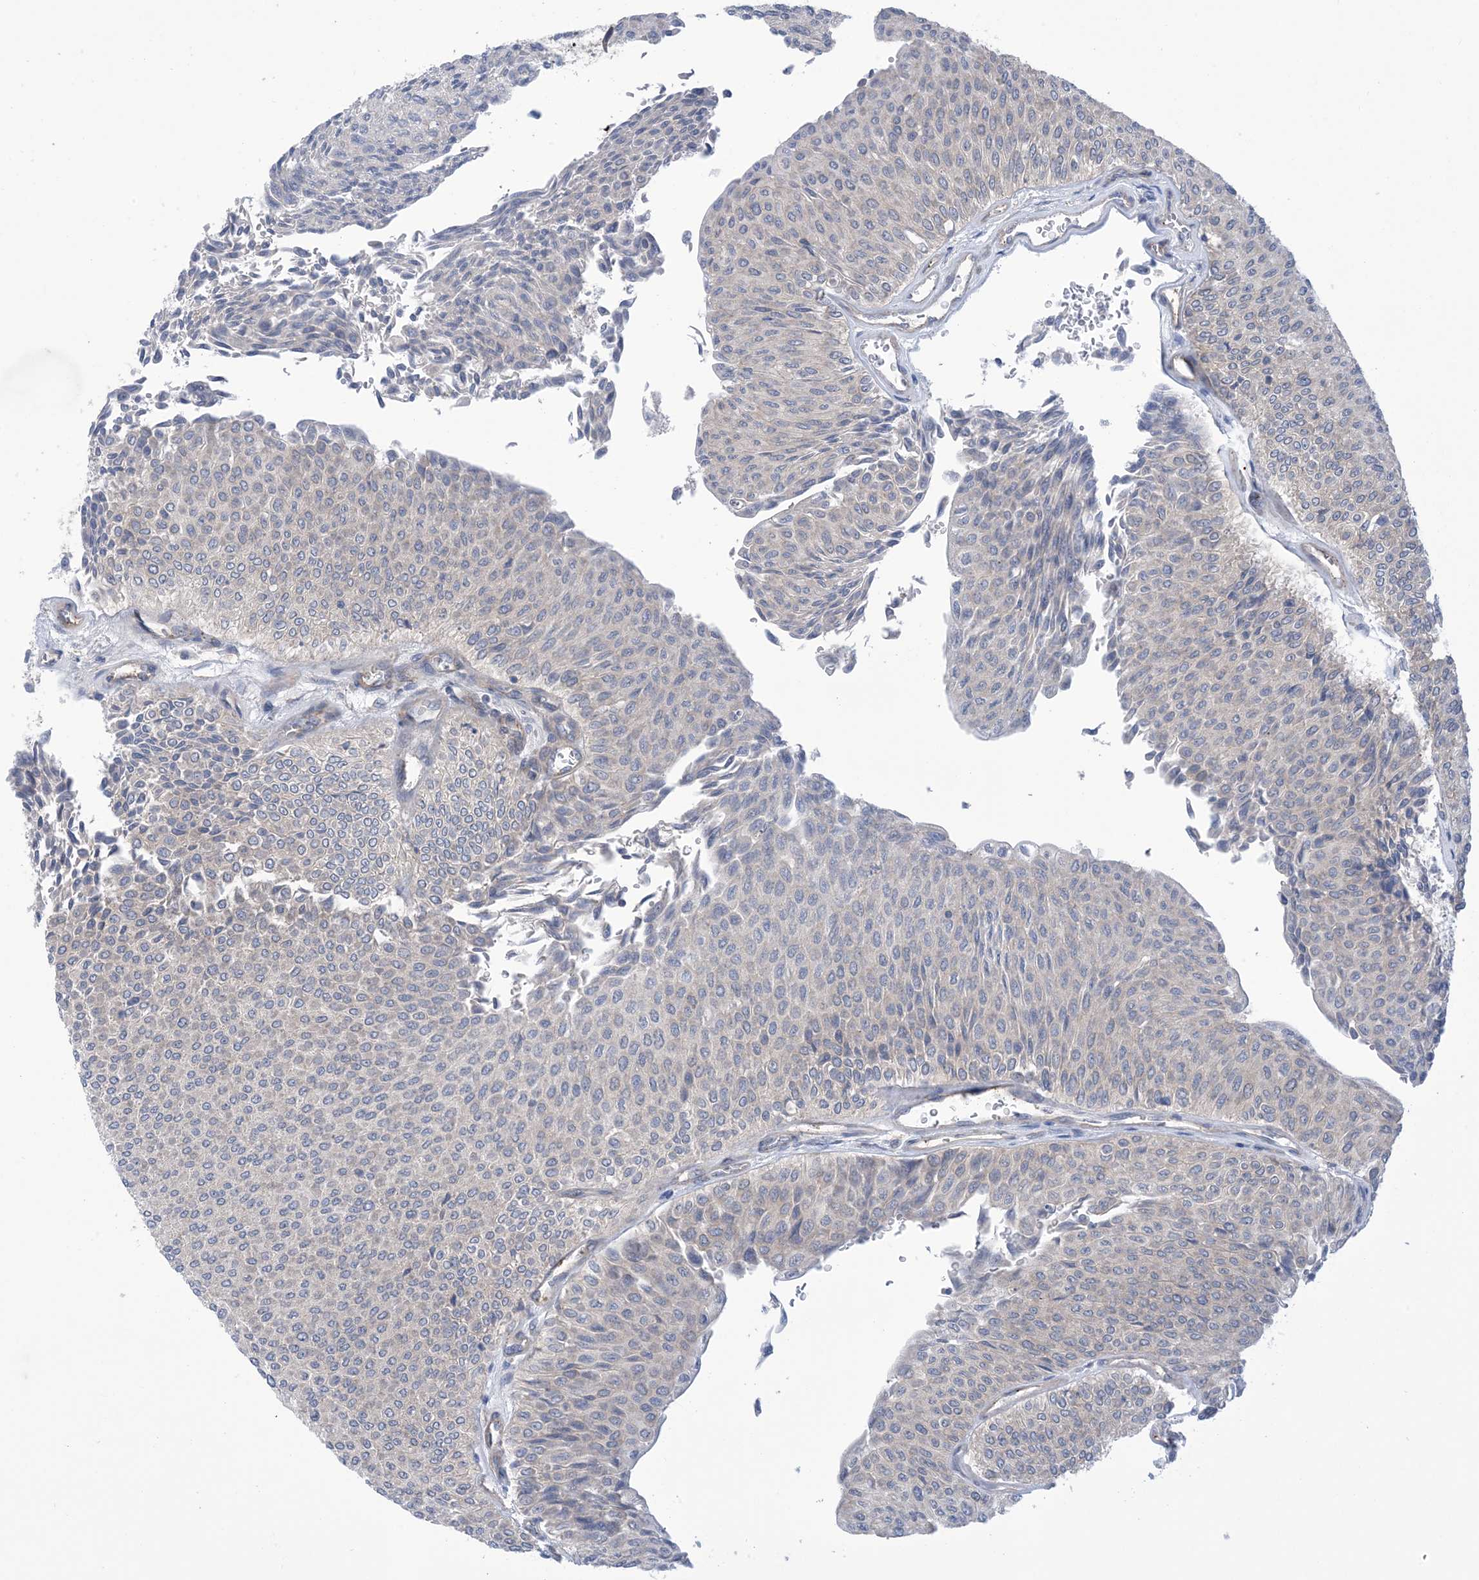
{"staining": {"intensity": "negative", "quantity": "none", "location": "none"}, "tissue": "urothelial cancer", "cell_type": "Tumor cells", "image_type": "cancer", "snomed": [{"axis": "morphology", "description": "Urothelial carcinoma, Low grade"}, {"axis": "topography", "description": "Urinary bladder"}], "caption": "Tumor cells show no significant expression in urothelial cancer. The staining is performed using DAB (3,3'-diaminobenzidine) brown chromogen with nuclei counter-stained in using hematoxylin.", "gene": "EHBP1", "patient": {"sex": "male", "age": 78}}